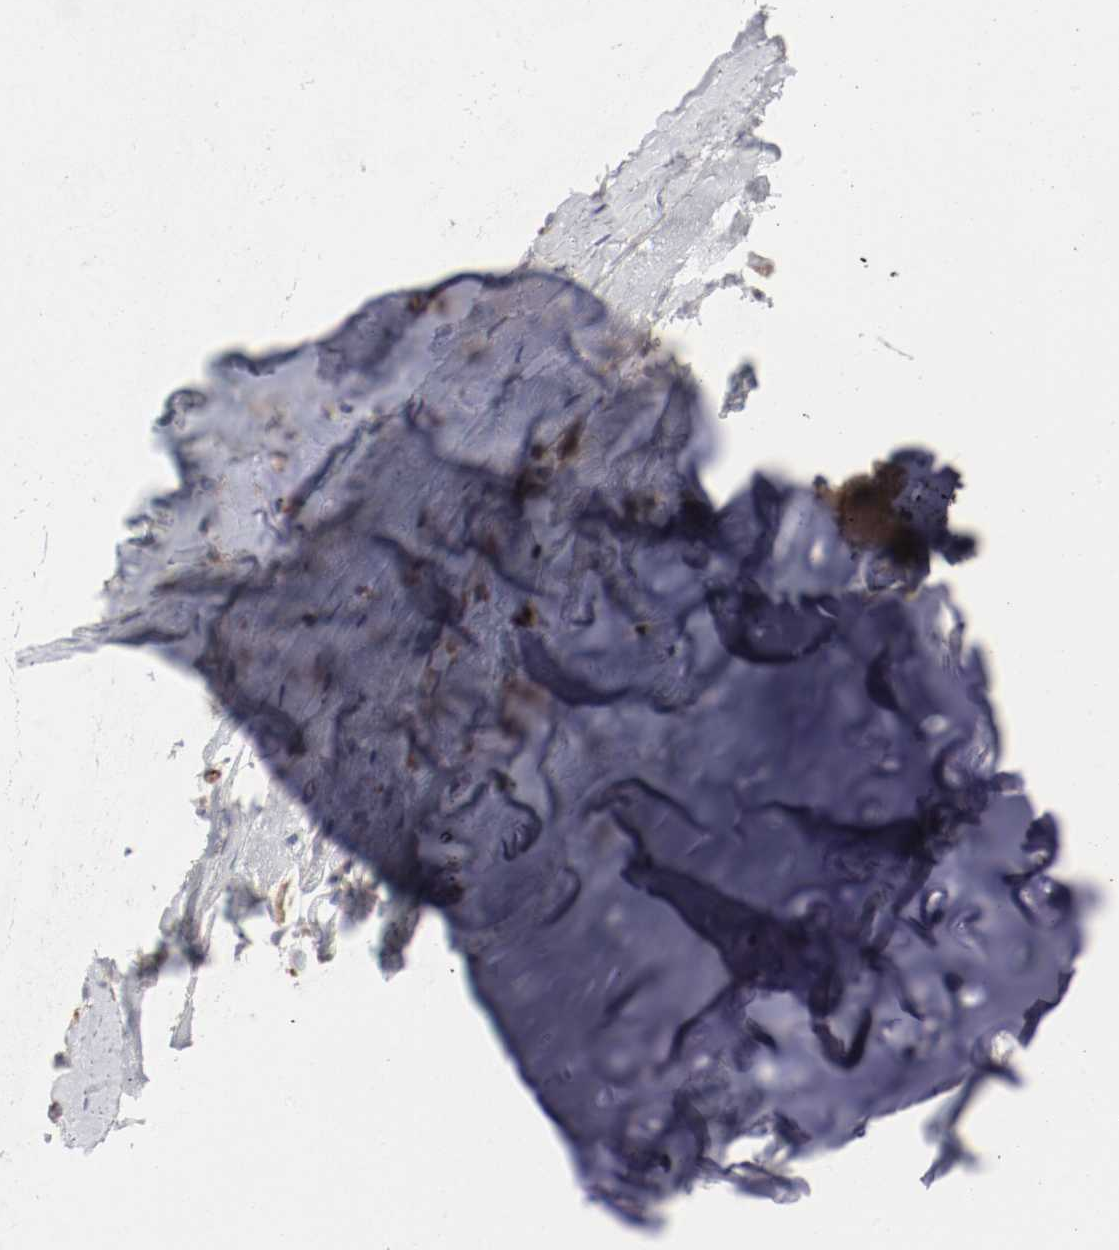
{"staining": {"intensity": "negative", "quantity": "none", "location": "none"}, "tissue": "adipose tissue", "cell_type": "Adipocytes", "image_type": "normal", "snomed": [{"axis": "morphology", "description": "Normal tissue, NOS"}, {"axis": "topography", "description": "Cartilage tissue"}, {"axis": "topography", "description": "Bronchus"}], "caption": "Adipose tissue stained for a protein using immunohistochemistry displays no positivity adipocytes.", "gene": "GIT1", "patient": {"sex": "female", "age": 73}}